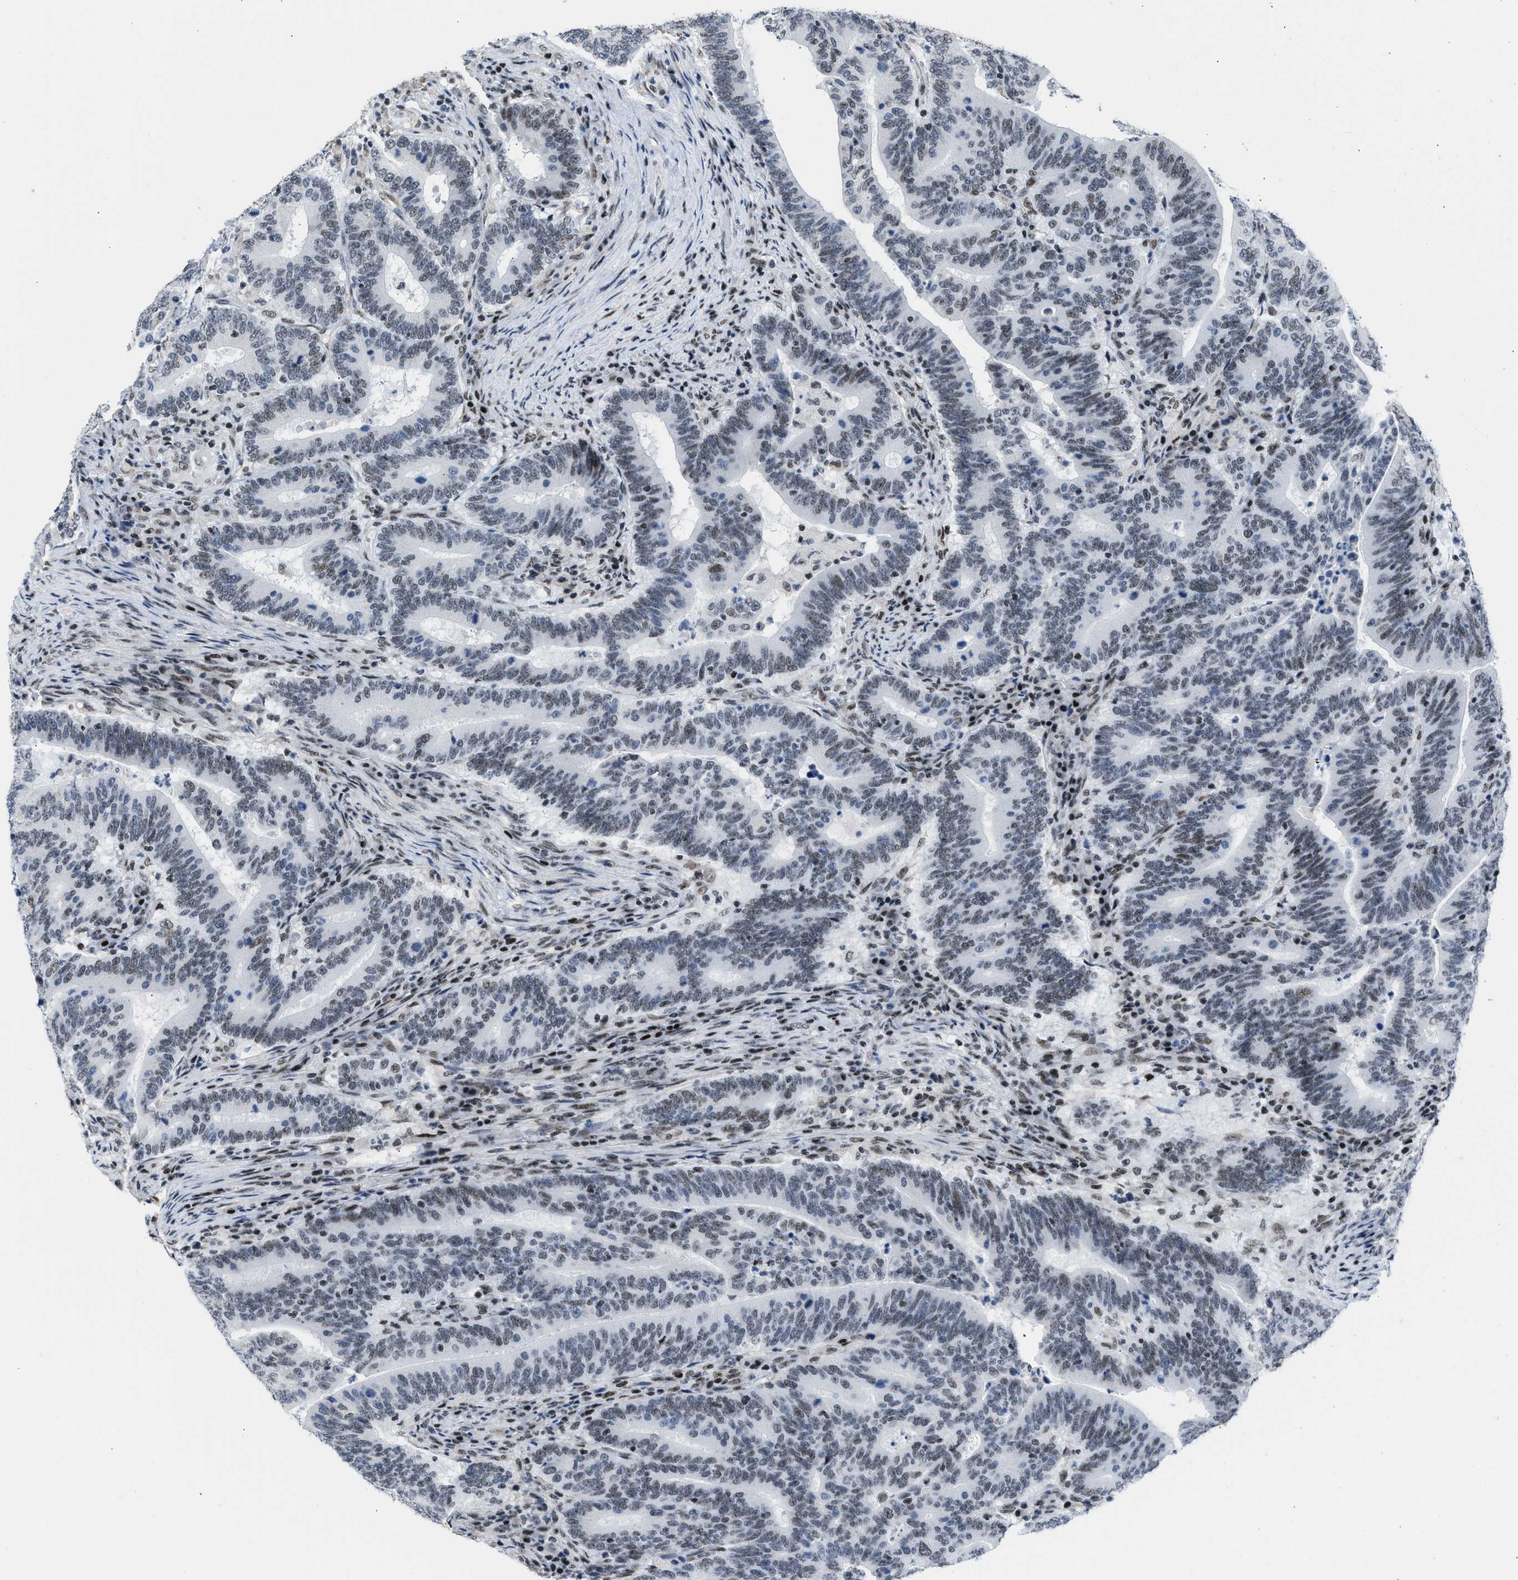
{"staining": {"intensity": "weak", "quantity": ">75%", "location": "nuclear"}, "tissue": "colorectal cancer", "cell_type": "Tumor cells", "image_type": "cancer", "snomed": [{"axis": "morphology", "description": "Adenocarcinoma, NOS"}, {"axis": "topography", "description": "Colon"}], "caption": "Weak nuclear positivity for a protein is present in about >75% of tumor cells of adenocarcinoma (colorectal) using IHC.", "gene": "TERF2IP", "patient": {"sex": "female", "age": 66}}